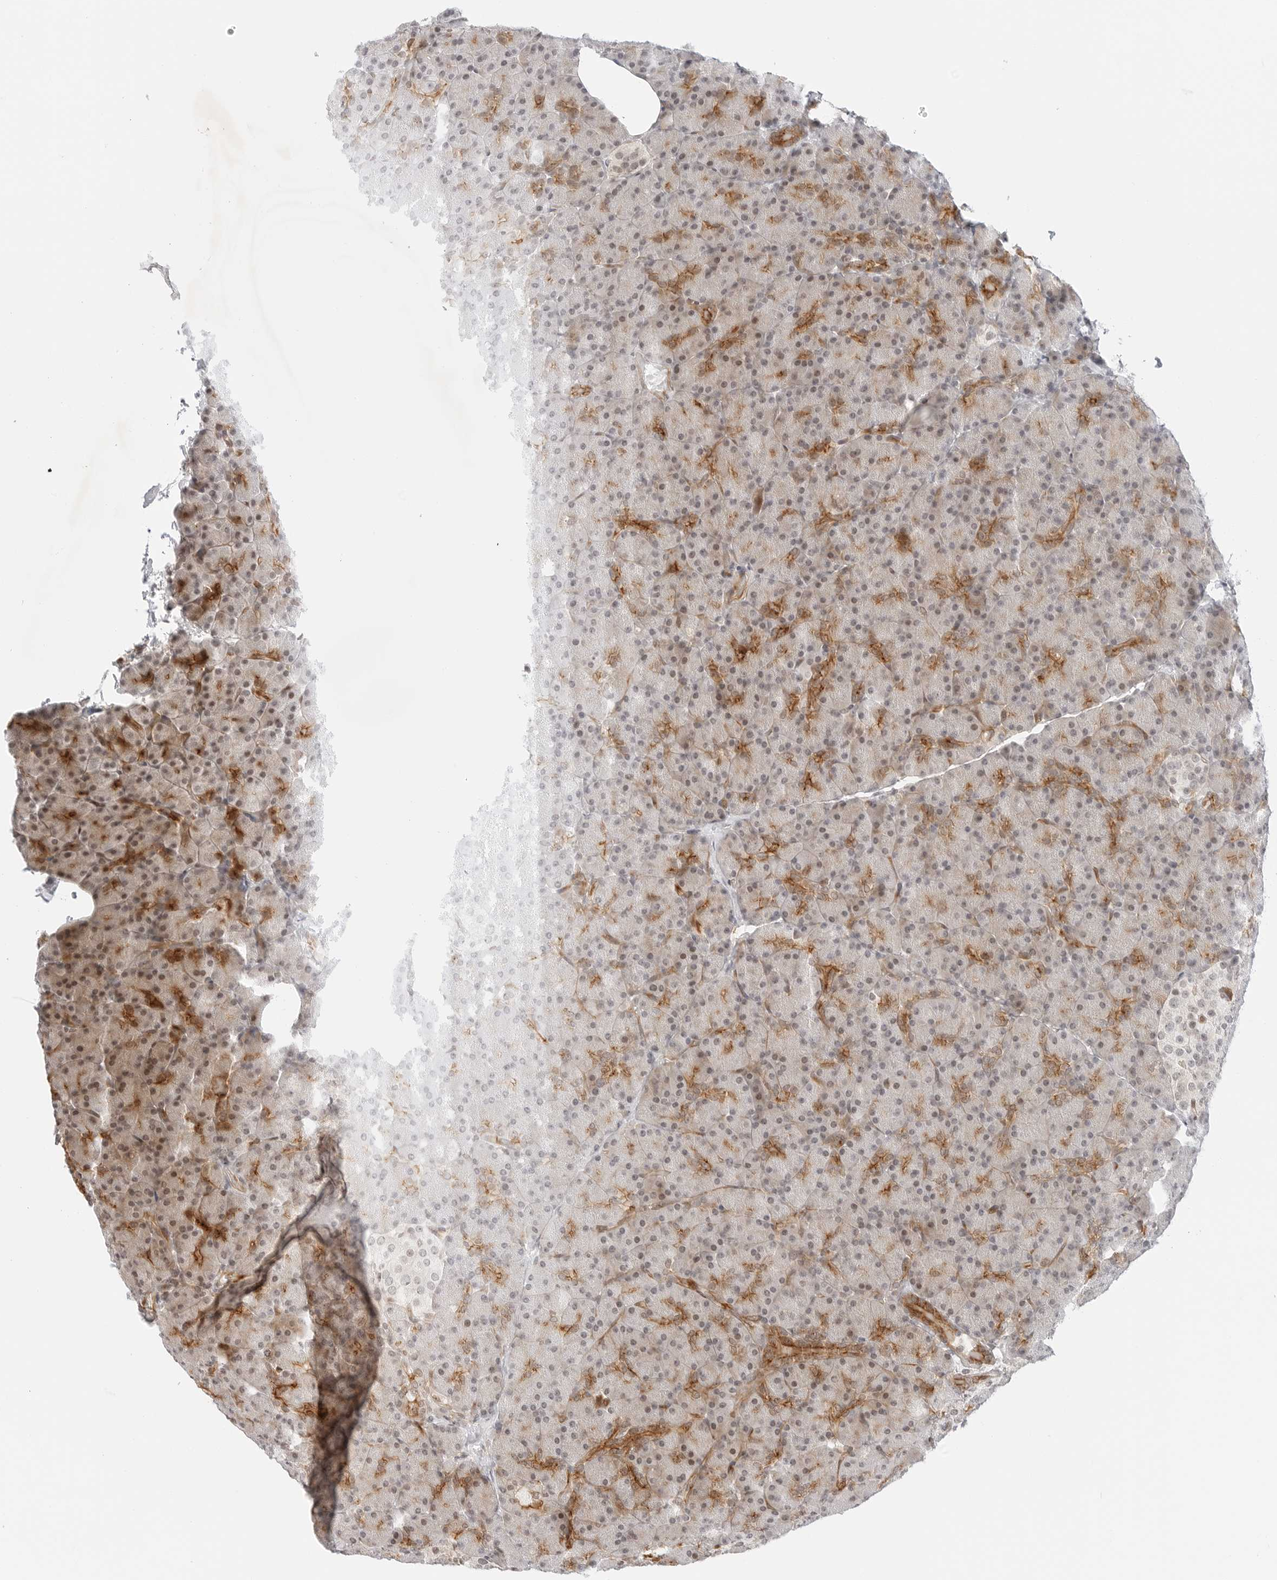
{"staining": {"intensity": "moderate", "quantity": "25%-75%", "location": "cytoplasmic/membranous,nuclear"}, "tissue": "pancreas", "cell_type": "Exocrine glandular cells", "image_type": "normal", "snomed": [{"axis": "morphology", "description": "Normal tissue, NOS"}, {"axis": "topography", "description": "Pancreas"}], "caption": "Exocrine glandular cells reveal medium levels of moderate cytoplasmic/membranous,nuclear positivity in approximately 25%-75% of cells in normal human pancreas. (Stains: DAB (3,3'-diaminobenzidine) in brown, nuclei in blue, Microscopy: brightfield microscopy at high magnification).", "gene": "ZNF613", "patient": {"sex": "female", "age": 43}}